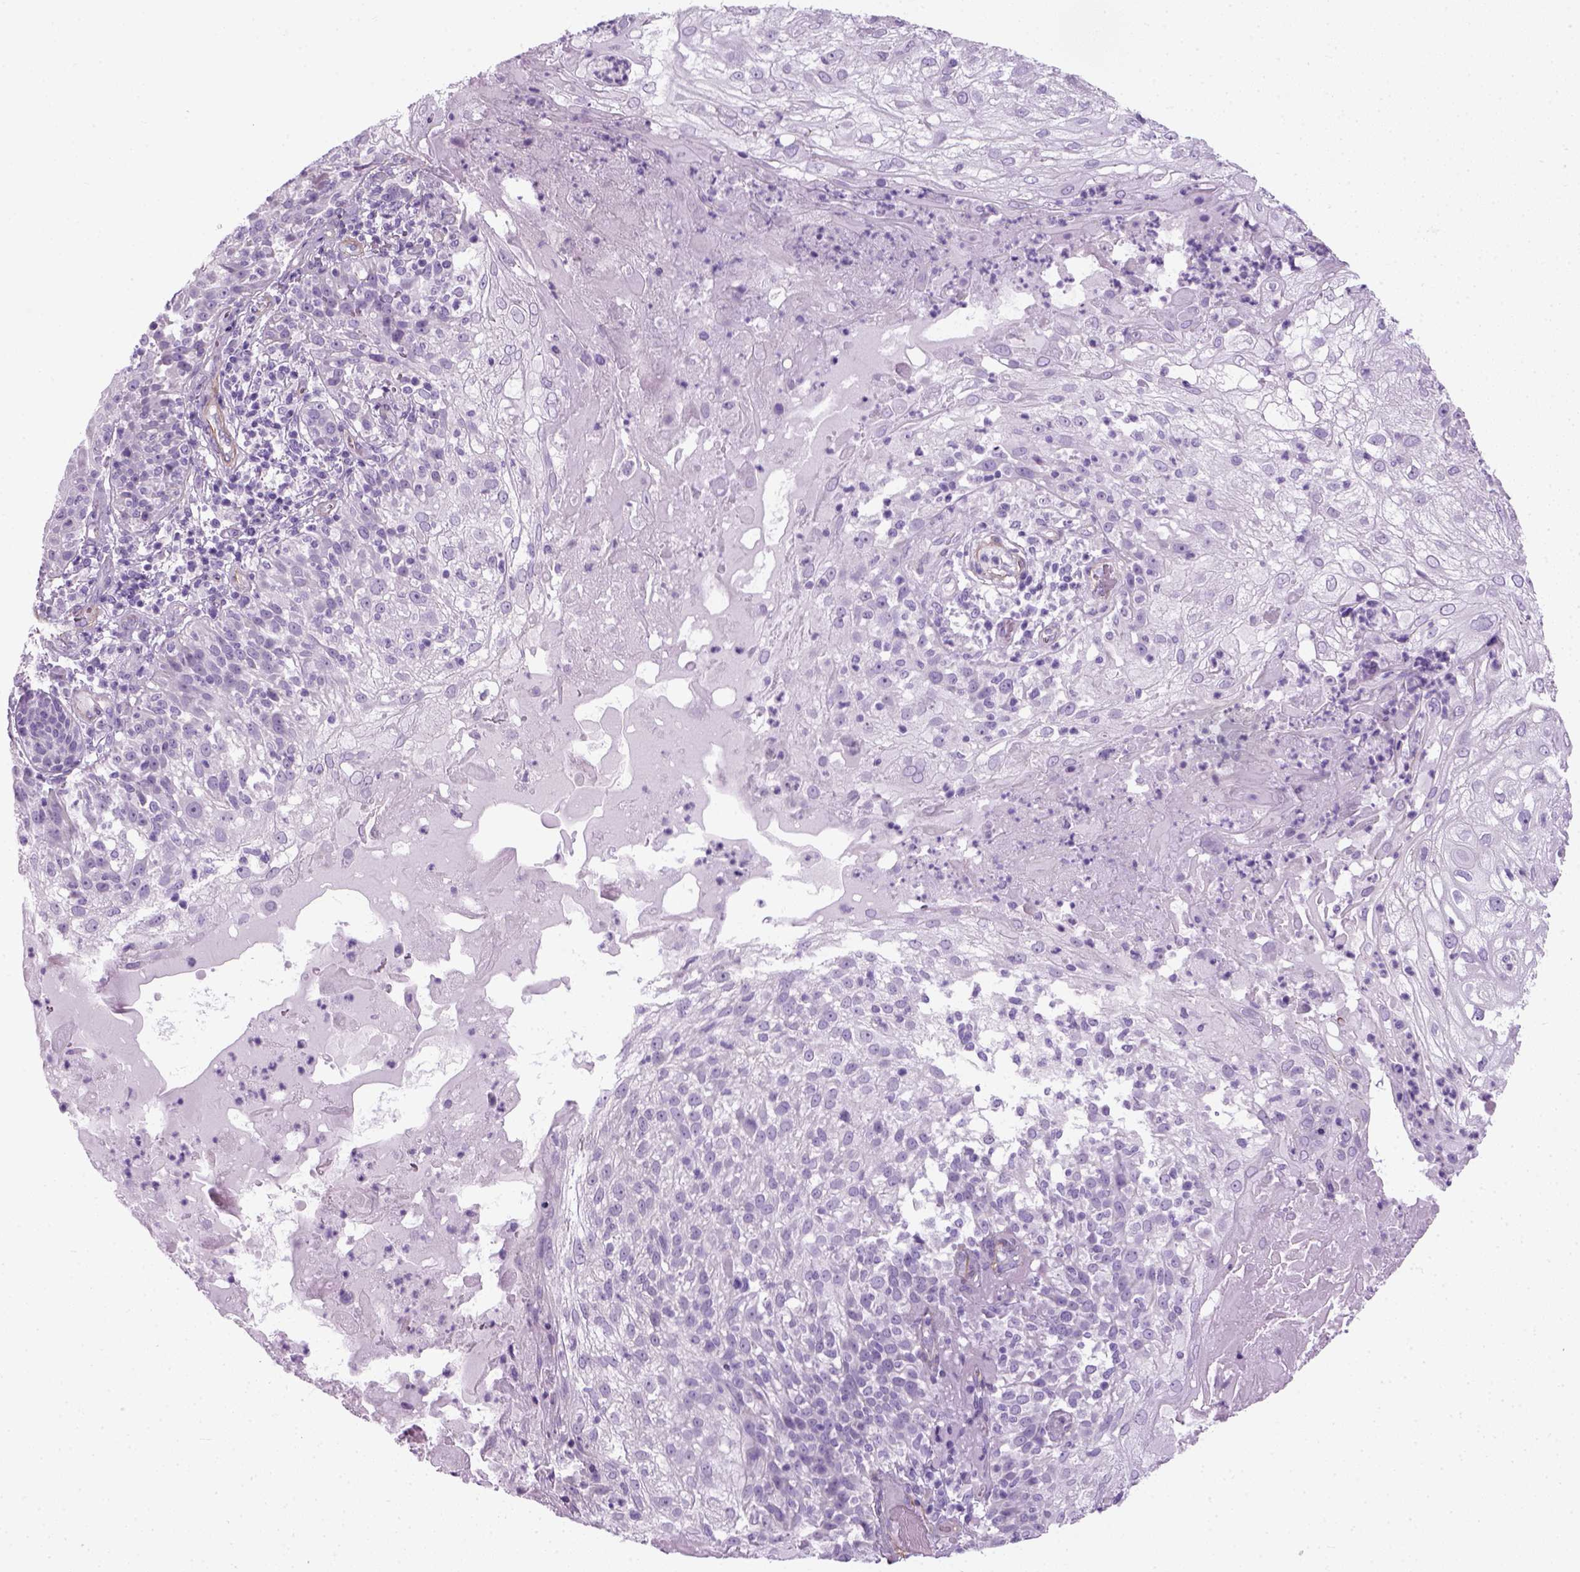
{"staining": {"intensity": "negative", "quantity": "none", "location": "none"}, "tissue": "skin cancer", "cell_type": "Tumor cells", "image_type": "cancer", "snomed": [{"axis": "morphology", "description": "Normal tissue, NOS"}, {"axis": "morphology", "description": "Squamous cell carcinoma, NOS"}, {"axis": "topography", "description": "Skin"}], "caption": "Human skin cancer stained for a protein using immunohistochemistry (IHC) shows no staining in tumor cells.", "gene": "FAM161A", "patient": {"sex": "female", "age": 83}}